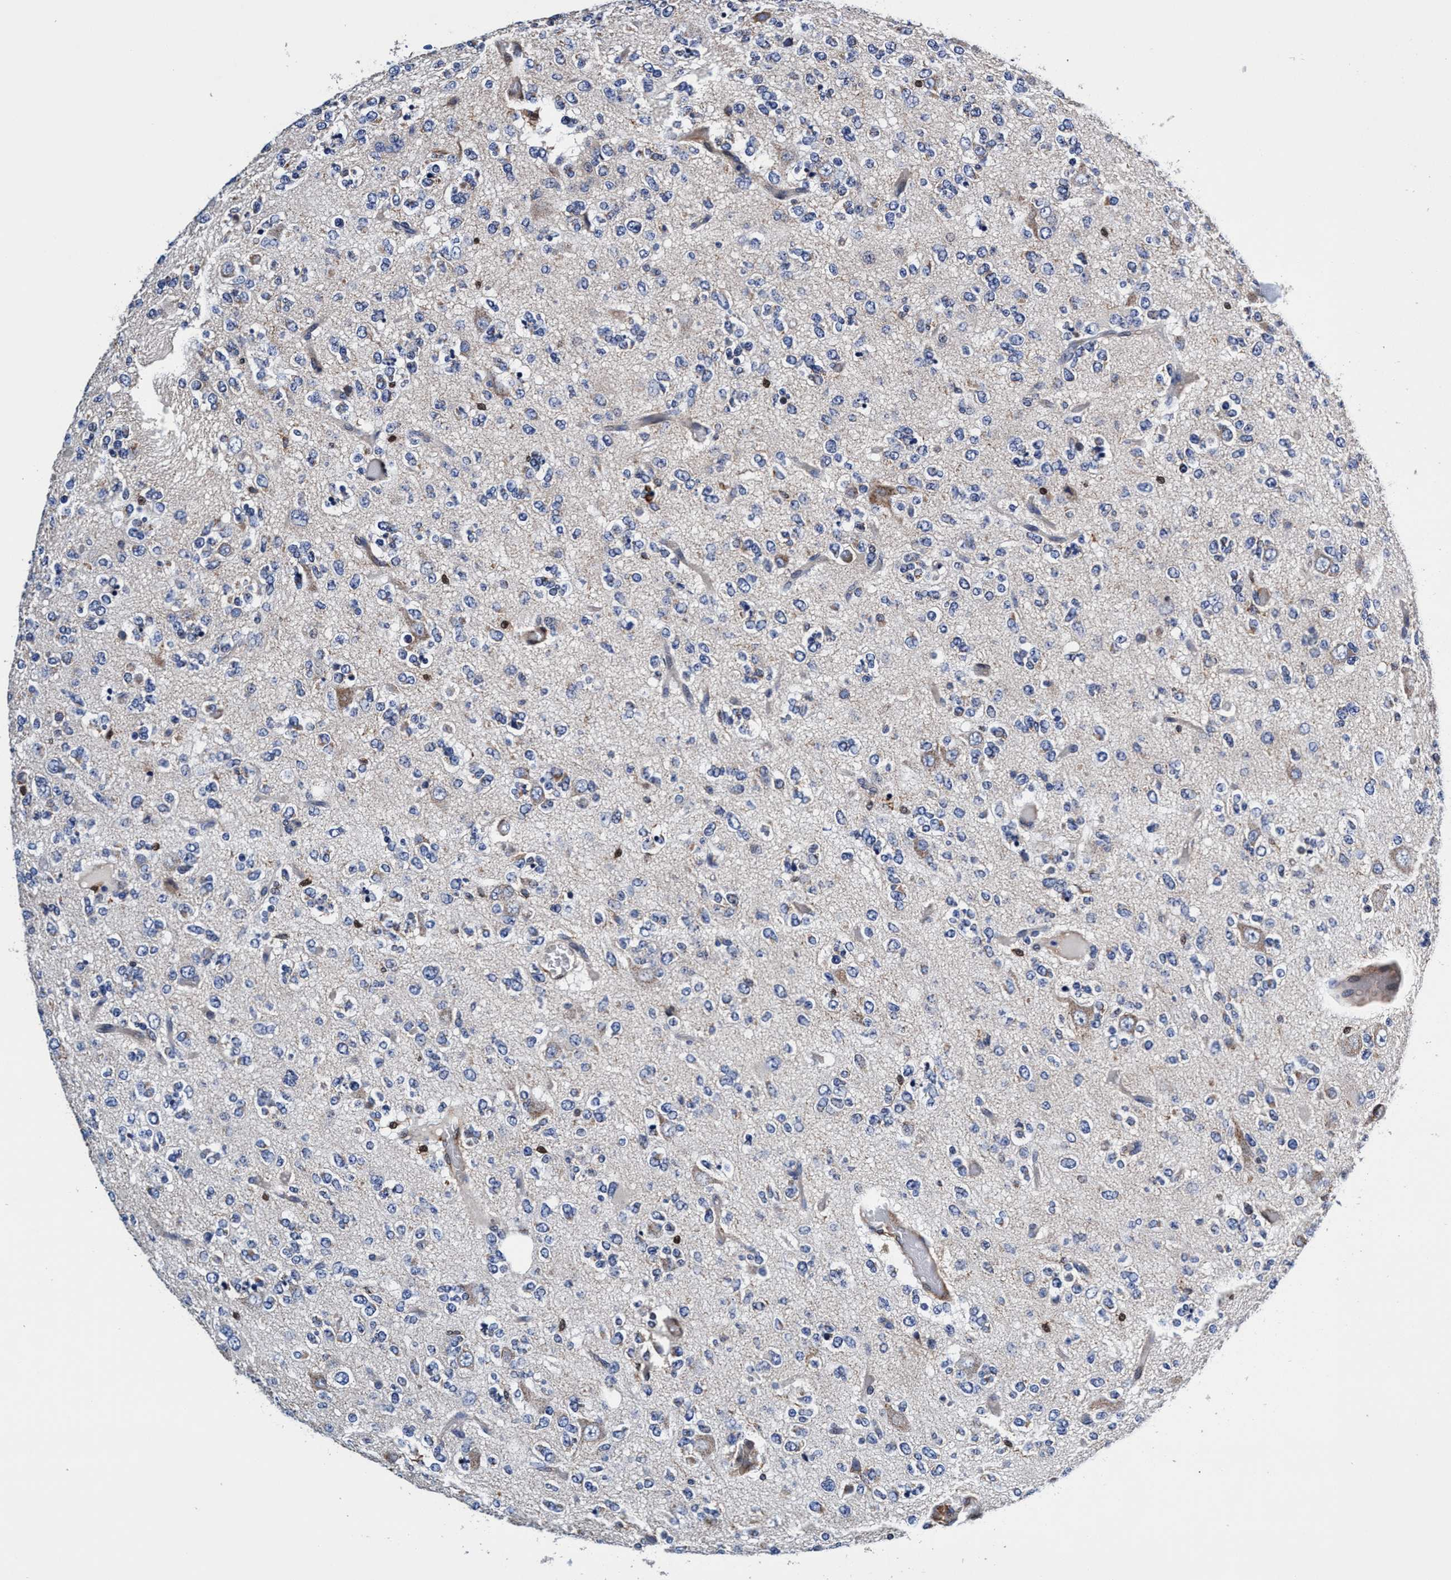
{"staining": {"intensity": "weak", "quantity": "<25%", "location": "cytoplasmic/membranous"}, "tissue": "glioma", "cell_type": "Tumor cells", "image_type": "cancer", "snomed": [{"axis": "morphology", "description": "Glioma, malignant, Low grade"}, {"axis": "topography", "description": "Brain"}], "caption": "This micrograph is of low-grade glioma (malignant) stained with immunohistochemistry to label a protein in brown with the nuclei are counter-stained blue. There is no expression in tumor cells.", "gene": "UBALD2", "patient": {"sex": "male", "age": 38}}